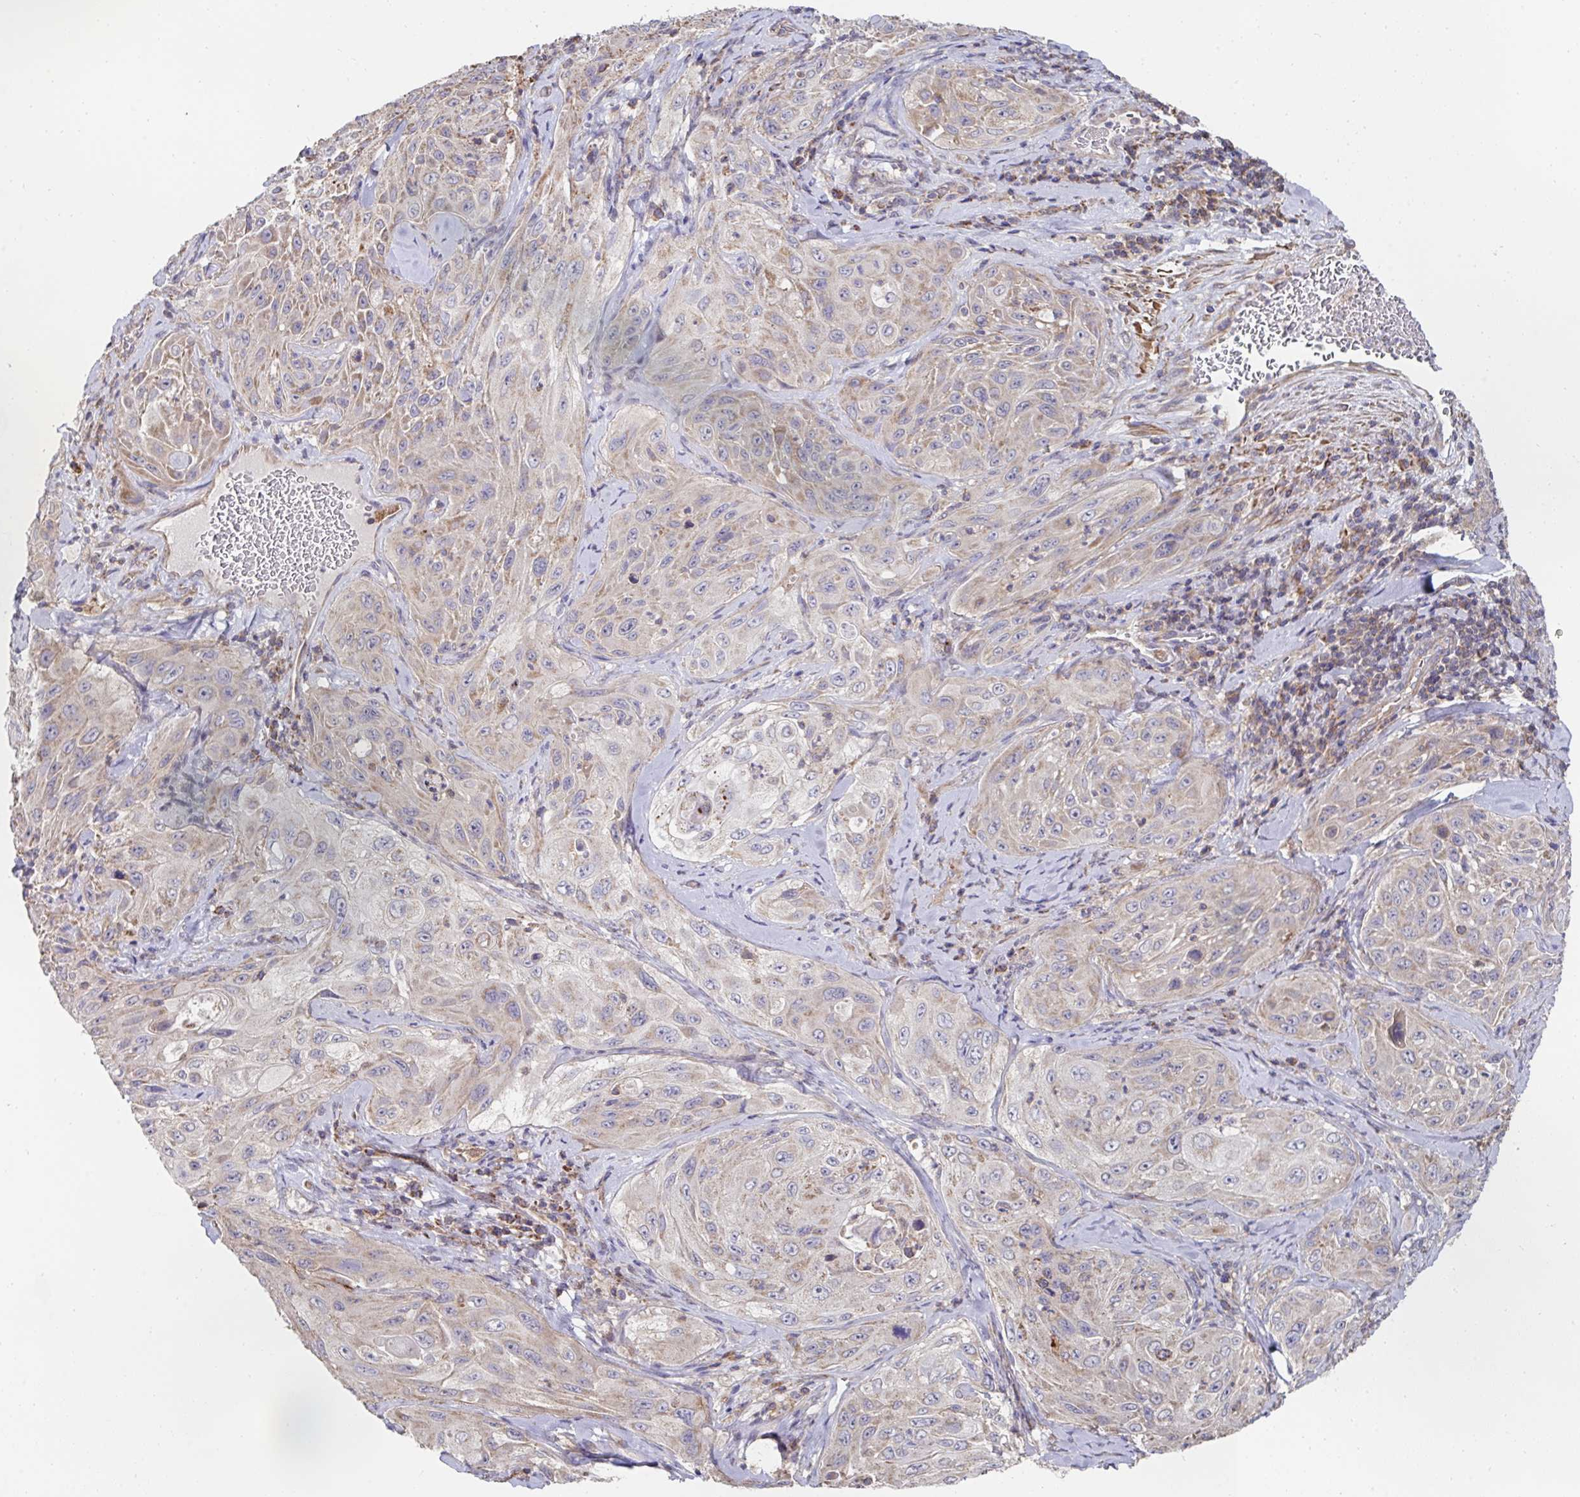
{"staining": {"intensity": "weak", "quantity": "25%-75%", "location": "cytoplasmic/membranous"}, "tissue": "cervical cancer", "cell_type": "Tumor cells", "image_type": "cancer", "snomed": [{"axis": "morphology", "description": "Squamous cell carcinoma, NOS"}, {"axis": "topography", "description": "Cervix"}], "caption": "Cervical cancer (squamous cell carcinoma) stained with a protein marker exhibits weak staining in tumor cells.", "gene": "DZANK1", "patient": {"sex": "female", "age": 42}}